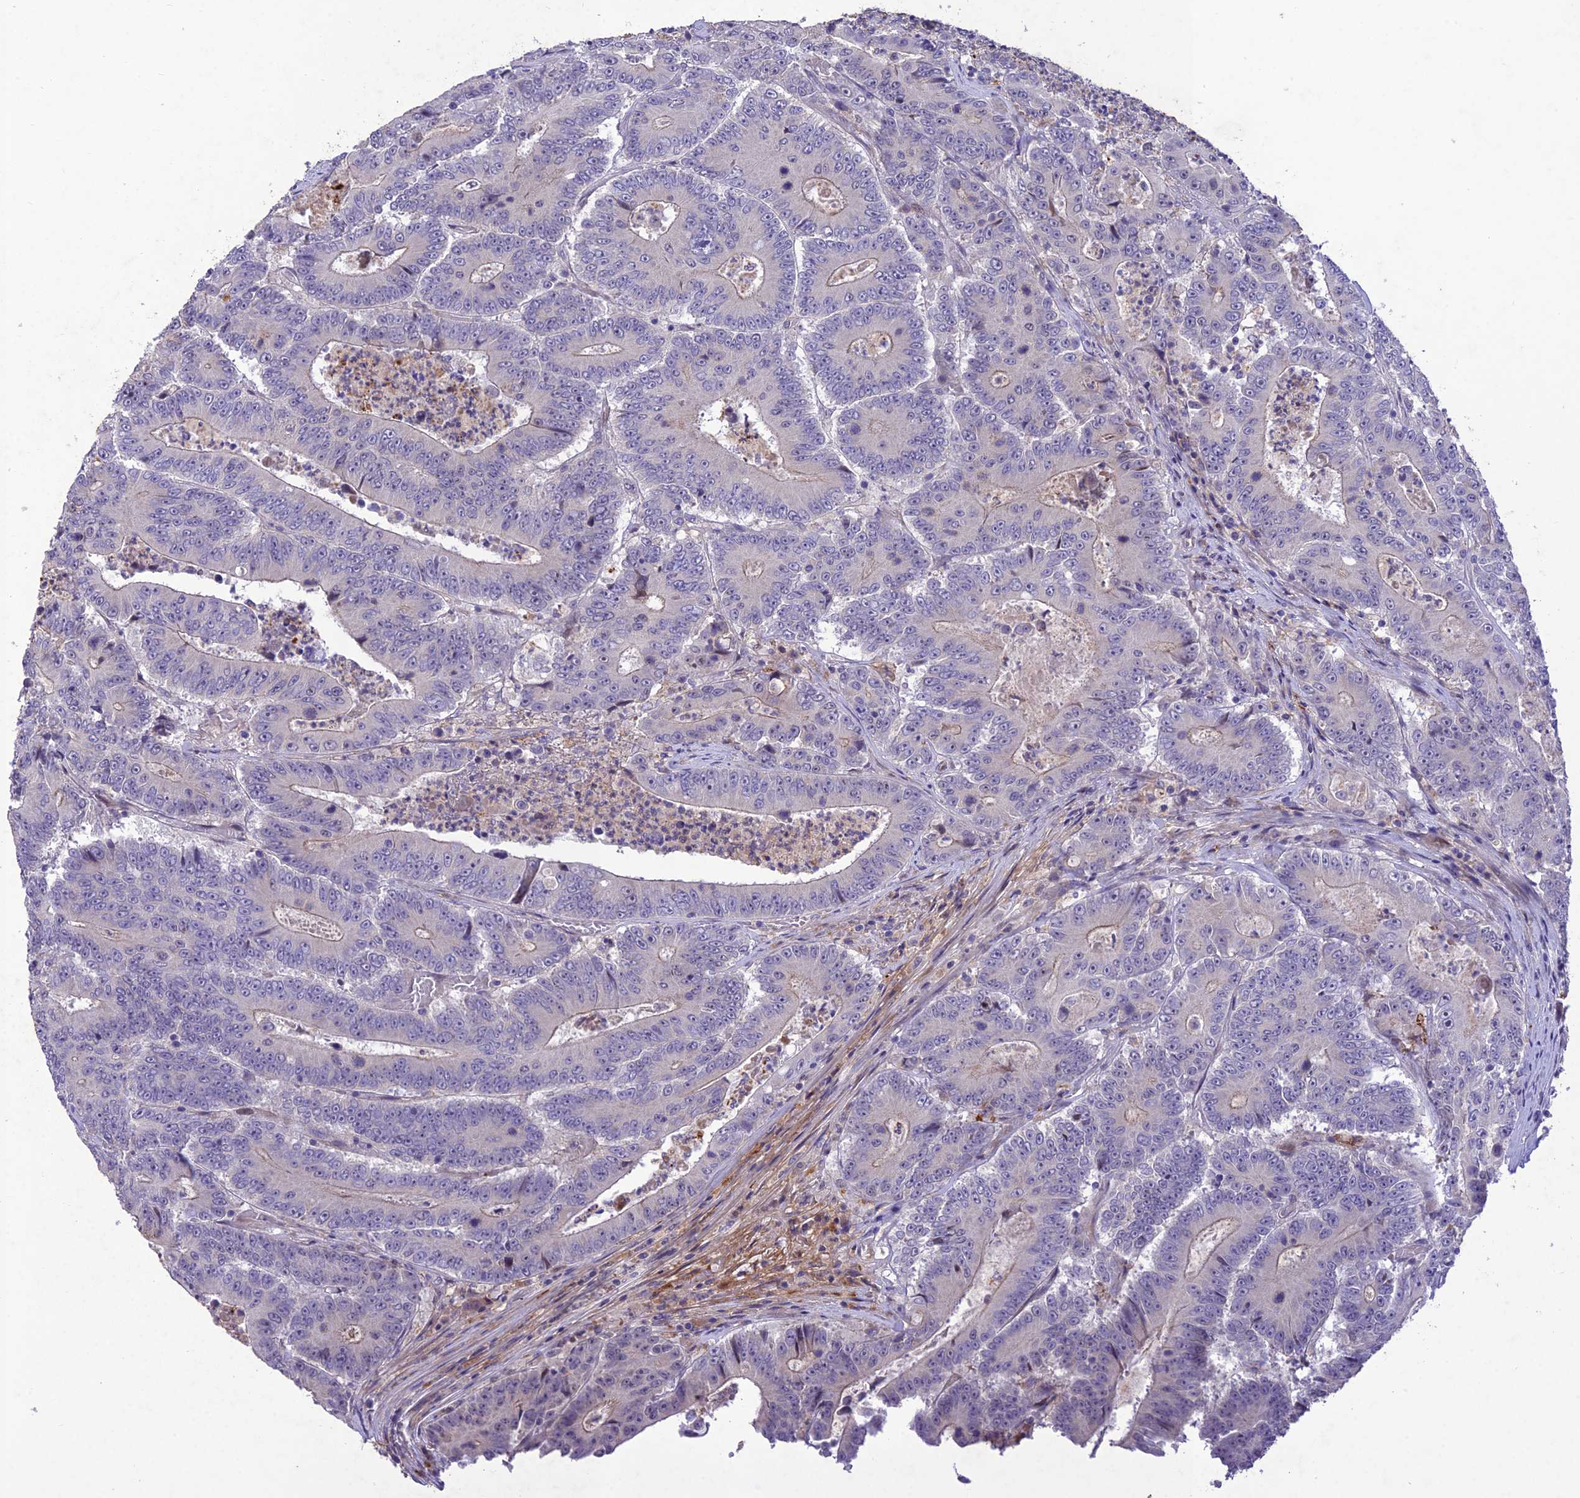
{"staining": {"intensity": "negative", "quantity": "none", "location": "none"}, "tissue": "colorectal cancer", "cell_type": "Tumor cells", "image_type": "cancer", "snomed": [{"axis": "morphology", "description": "Adenocarcinoma, NOS"}, {"axis": "topography", "description": "Colon"}], "caption": "Immunohistochemical staining of human adenocarcinoma (colorectal) shows no significant staining in tumor cells.", "gene": "ANKRD52", "patient": {"sex": "male", "age": 83}}